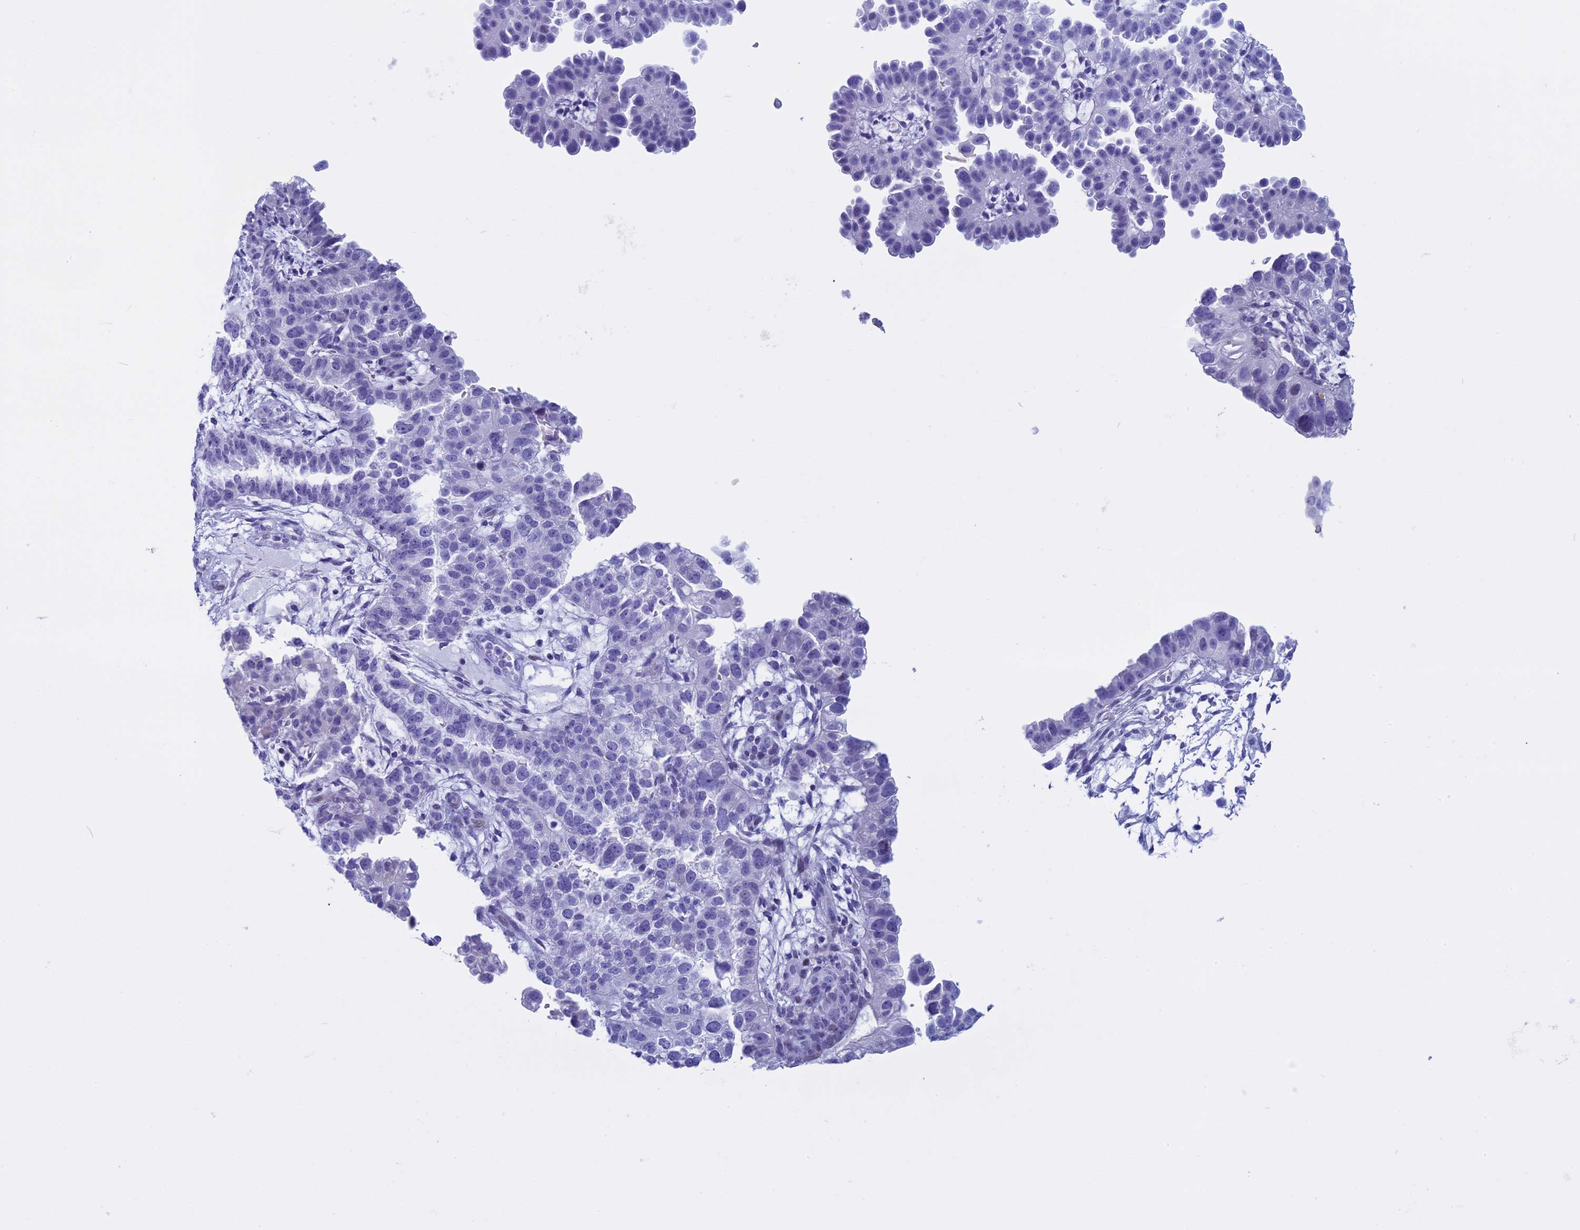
{"staining": {"intensity": "negative", "quantity": "none", "location": "none"}, "tissue": "endometrial cancer", "cell_type": "Tumor cells", "image_type": "cancer", "snomed": [{"axis": "morphology", "description": "Adenocarcinoma, NOS"}, {"axis": "topography", "description": "Endometrium"}], "caption": "IHC image of human adenocarcinoma (endometrial) stained for a protein (brown), which exhibits no staining in tumor cells.", "gene": "KCTD21", "patient": {"sex": "female", "age": 85}}